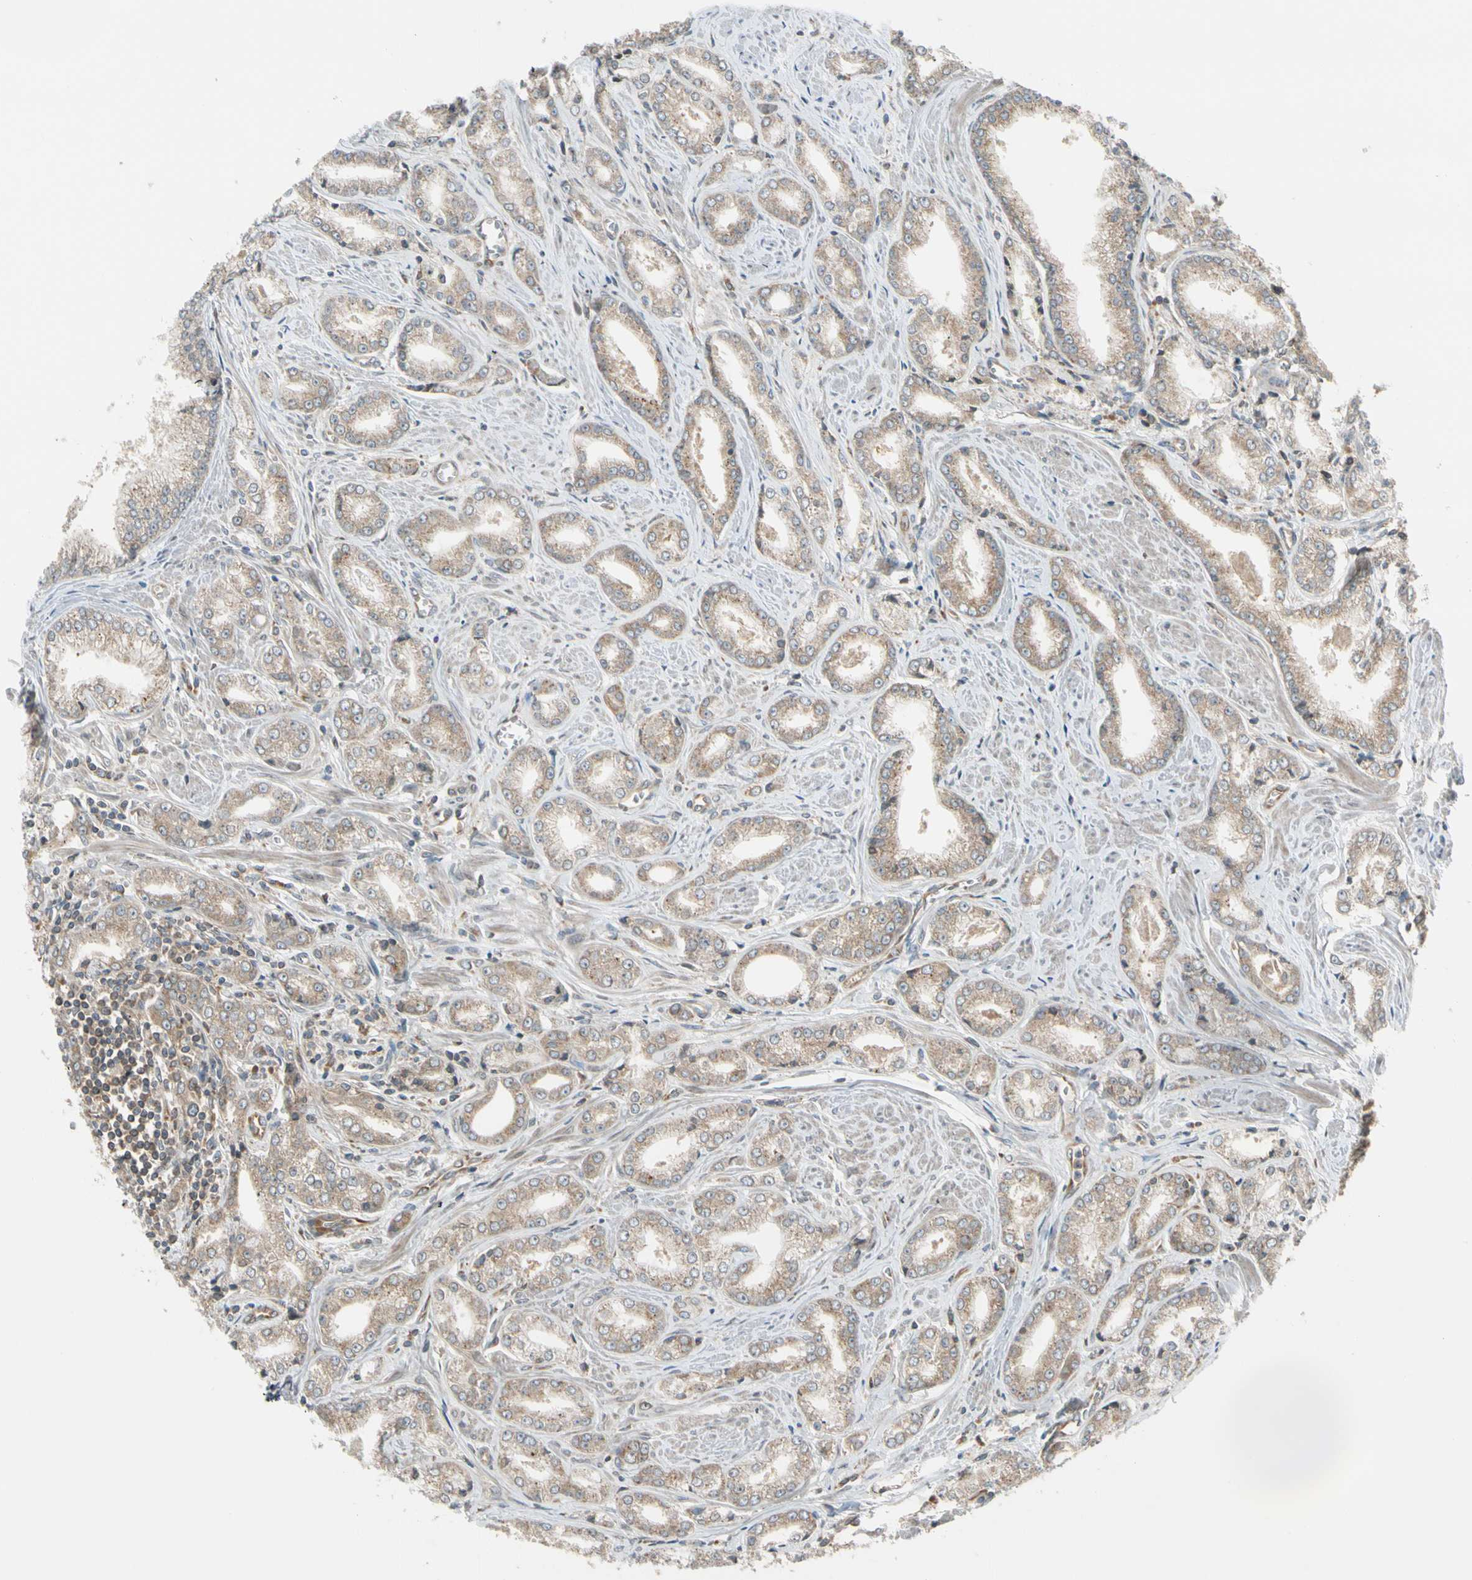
{"staining": {"intensity": "moderate", "quantity": ">75%", "location": "cytoplasmic/membranous"}, "tissue": "prostate cancer", "cell_type": "Tumor cells", "image_type": "cancer", "snomed": [{"axis": "morphology", "description": "Adenocarcinoma, Low grade"}, {"axis": "topography", "description": "Prostate"}], "caption": "Protein staining by immunohistochemistry (IHC) shows moderate cytoplasmic/membranous positivity in approximately >75% of tumor cells in adenocarcinoma (low-grade) (prostate).", "gene": "TRIO", "patient": {"sex": "male", "age": 64}}